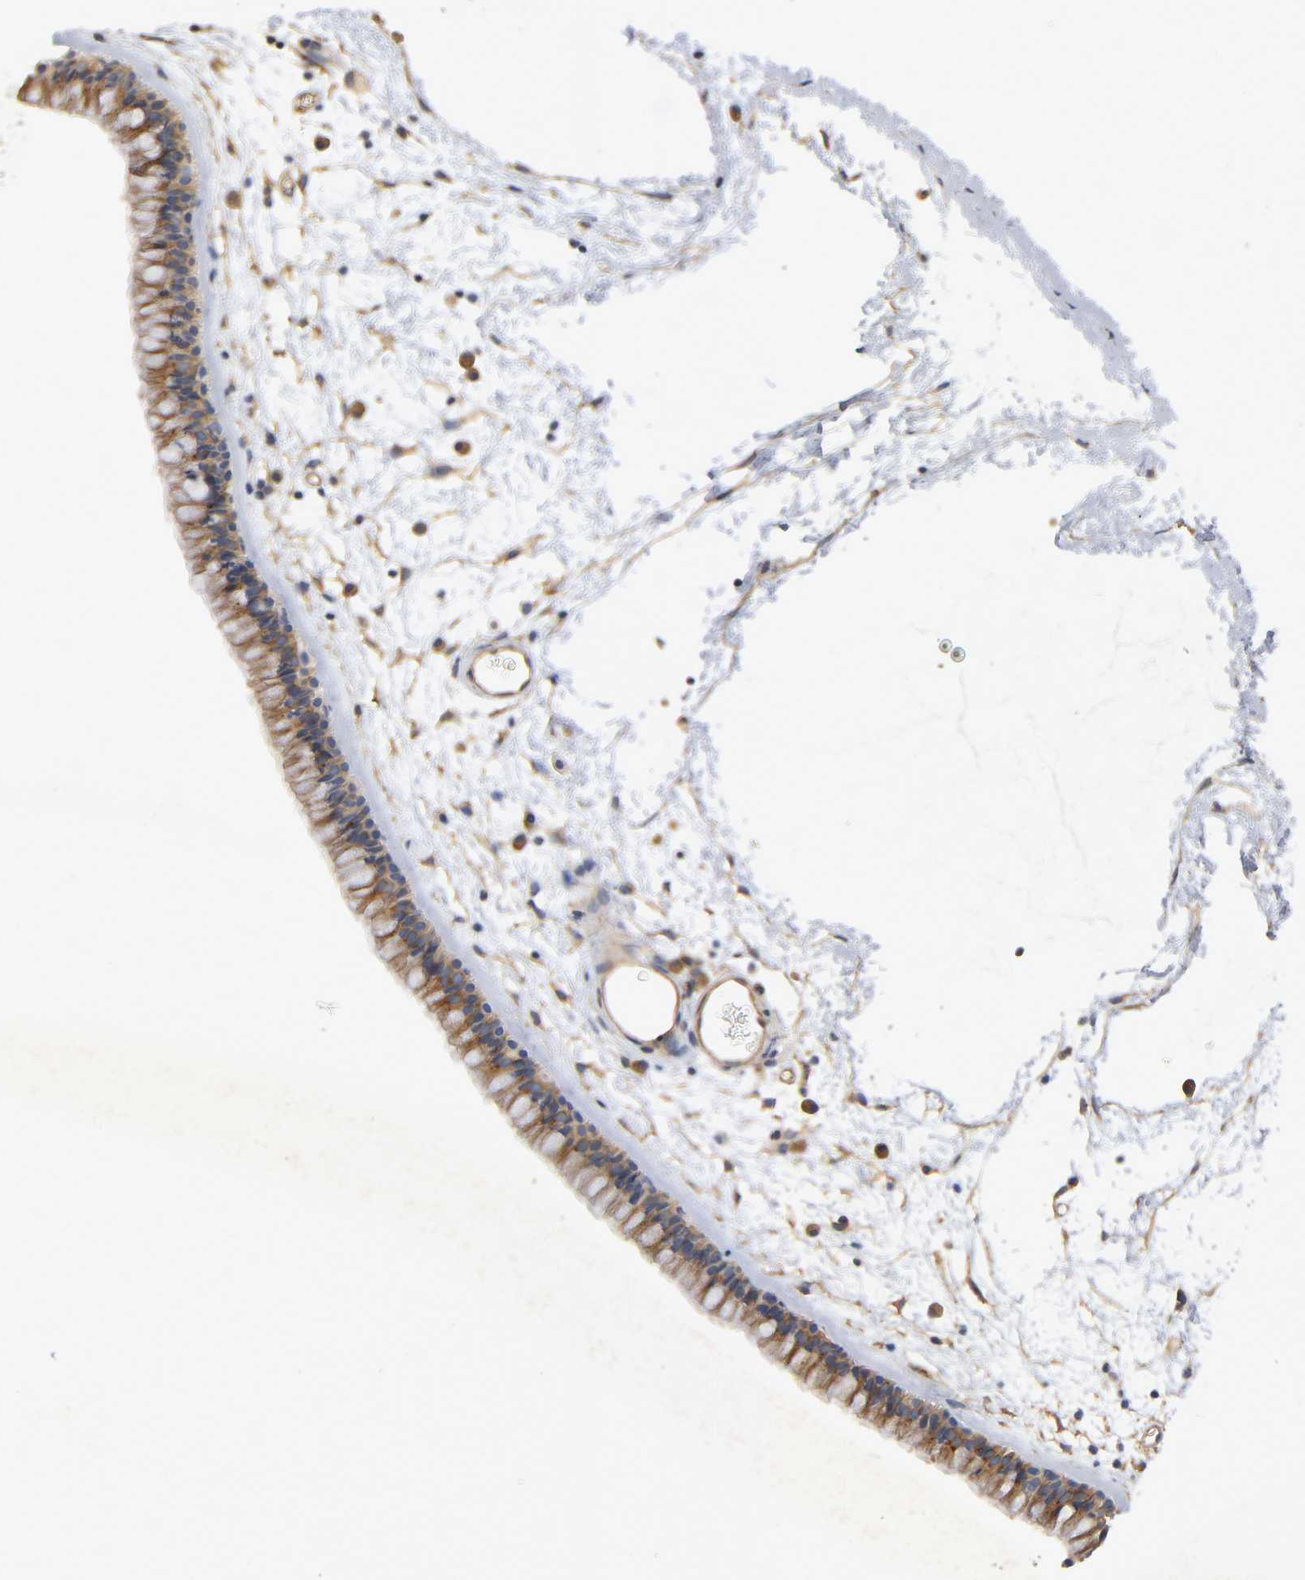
{"staining": {"intensity": "moderate", "quantity": ">75%", "location": "cytoplasmic/membranous"}, "tissue": "nasopharynx", "cell_type": "Respiratory epithelial cells", "image_type": "normal", "snomed": [{"axis": "morphology", "description": "Normal tissue, NOS"}, {"axis": "morphology", "description": "Inflammation, NOS"}, {"axis": "topography", "description": "Nasopharynx"}], "caption": "Immunohistochemical staining of unremarkable nasopharynx shows >75% levels of moderate cytoplasmic/membranous protein staining in about >75% of respiratory epithelial cells. (DAB IHC, brown staining for protein, blue staining for nuclei).", "gene": "MARS1", "patient": {"sex": "male", "age": 48}}